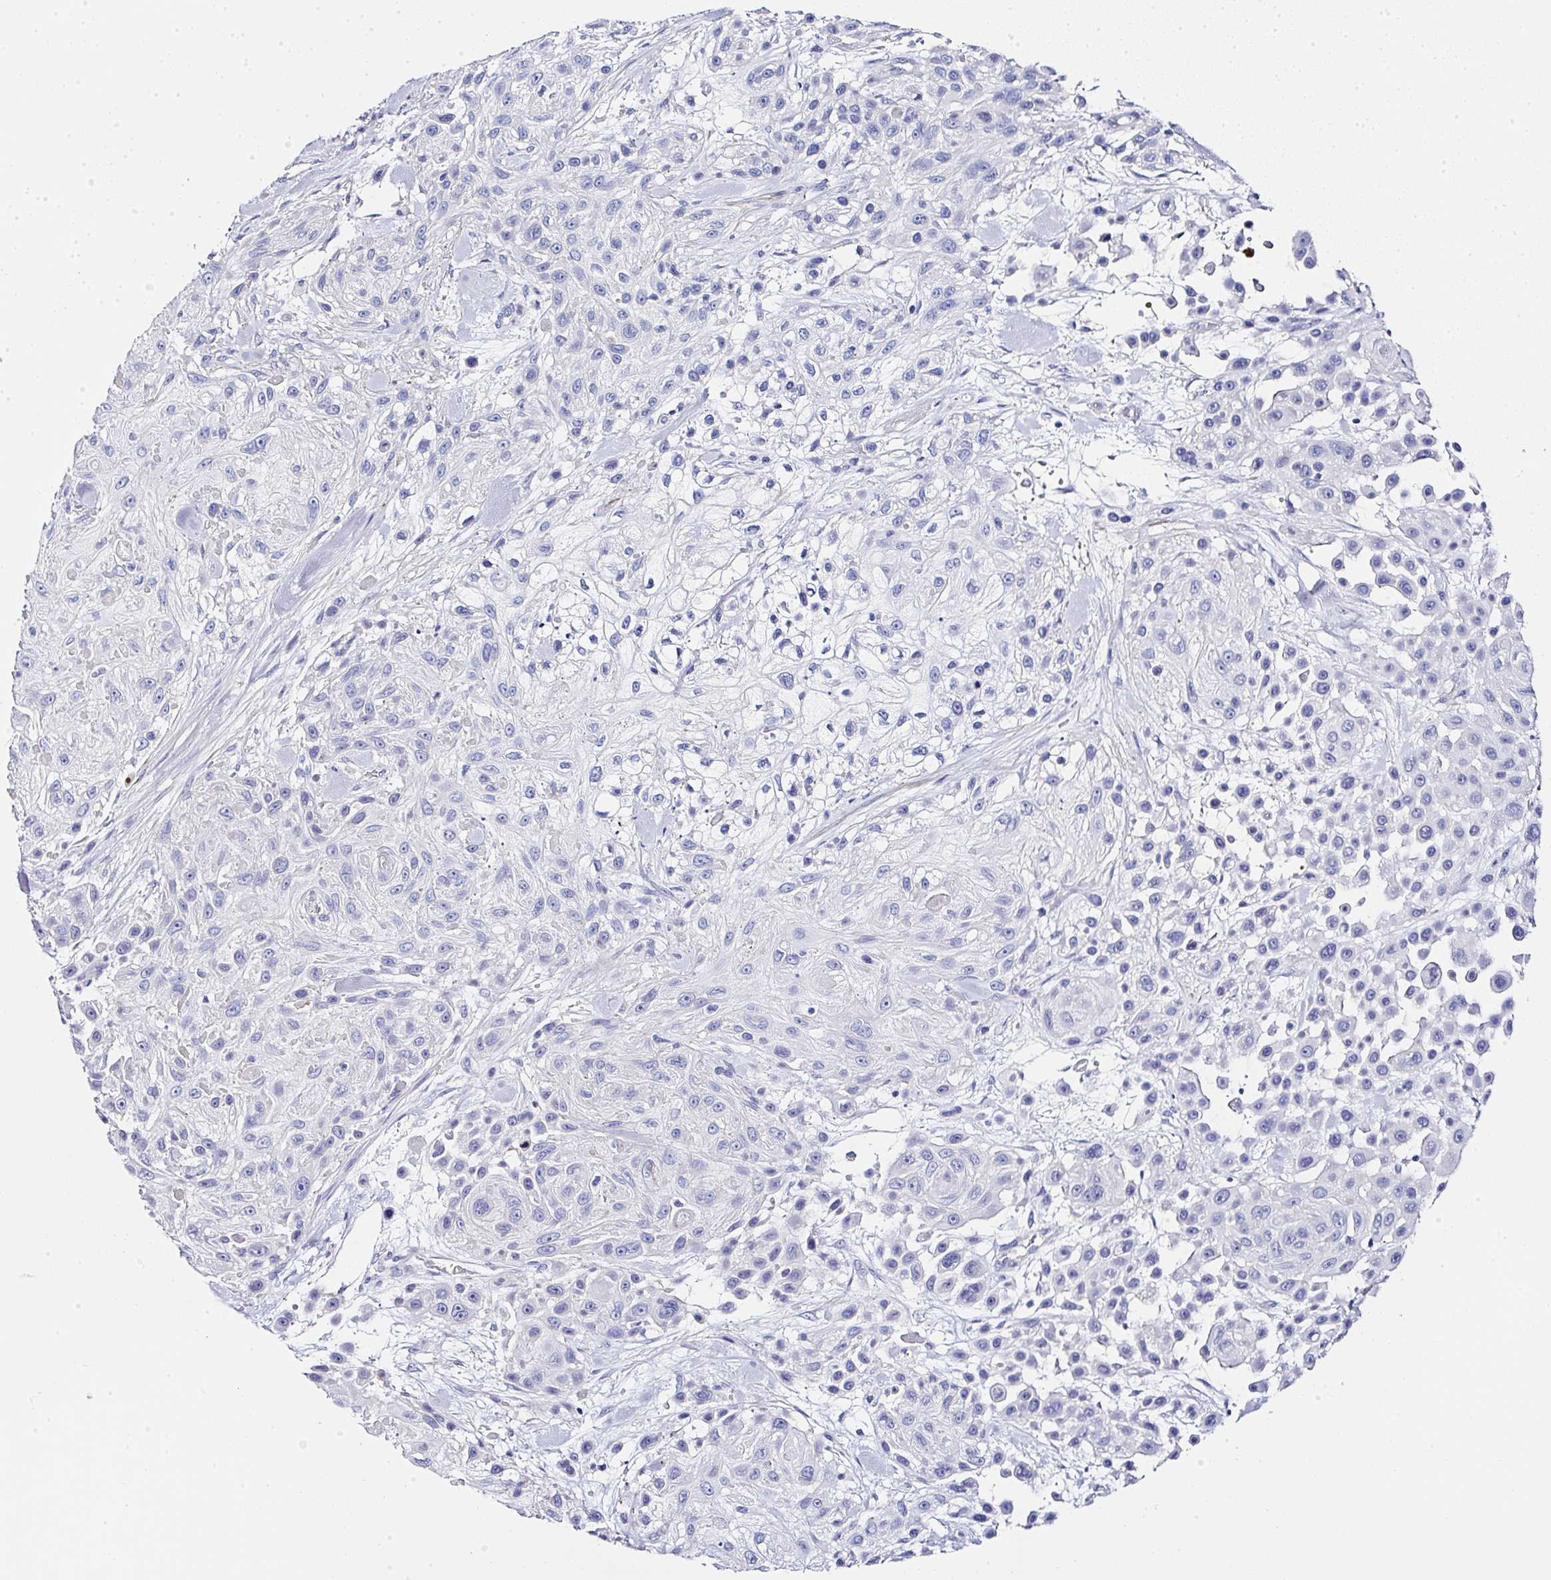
{"staining": {"intensity": "negative", "quantity": "none", "location": "none"}, "tissue": "skin cancer", "cell_type": "Tumor cells", "image_type": "cancer", "snomed": [{"axis": "morphology", "description": "Squamous cell carcinoma, NOS"}, {"axis": "topography", "description": "Skin"}], "caption": "A high-resolution micrograph shows immunohistochemistry staining of skin cancer (squamous cell carcinoma), which demonstrates no significant staining in tumor cells.", "gene": "PPFIA4", "patient": {"sex": "male", "age": 67}}